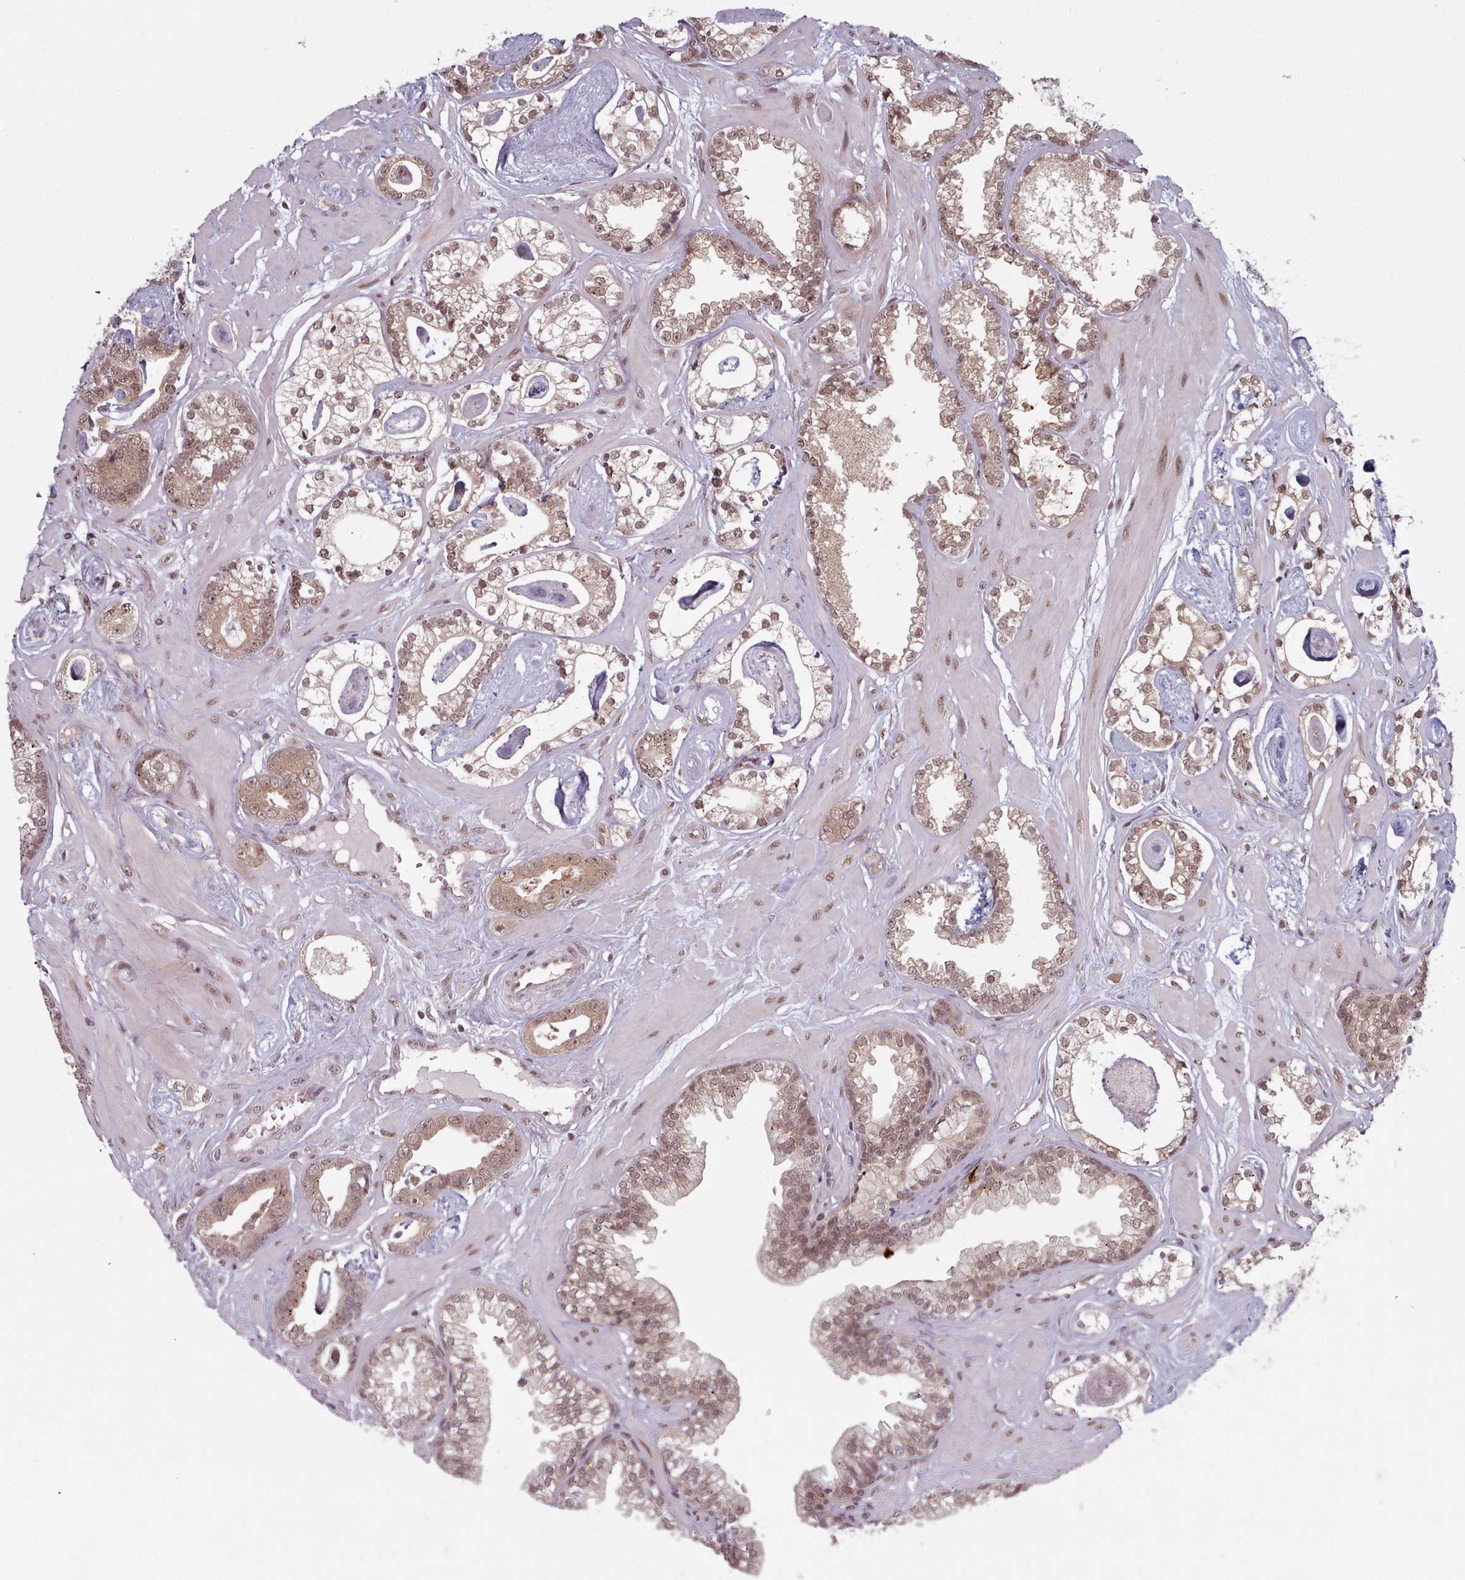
{"staining": {"intensity": "moderate", "quantity": ">75%", "location": "cytoplasmic/membranous,nuclear"}, "tissue": "prostate cancer", "cell_type": "Tumor cells", "image_type": "cancer", "snomed": [{"axis": "morphology", "description": "Adenocarcinoma, Low grade"}, {"axis": "topography", "description": "Prostate"}], "caption": "Immunohistochemical staining of human low-grade adenocarcinoma (prostate) exhibits moderate cytoplasmic/membranous and nuclear protein positivity in approximately >75% of tumor cells.", "gene": "DHX8", "patient": {"sex": "male", "age": 60}}